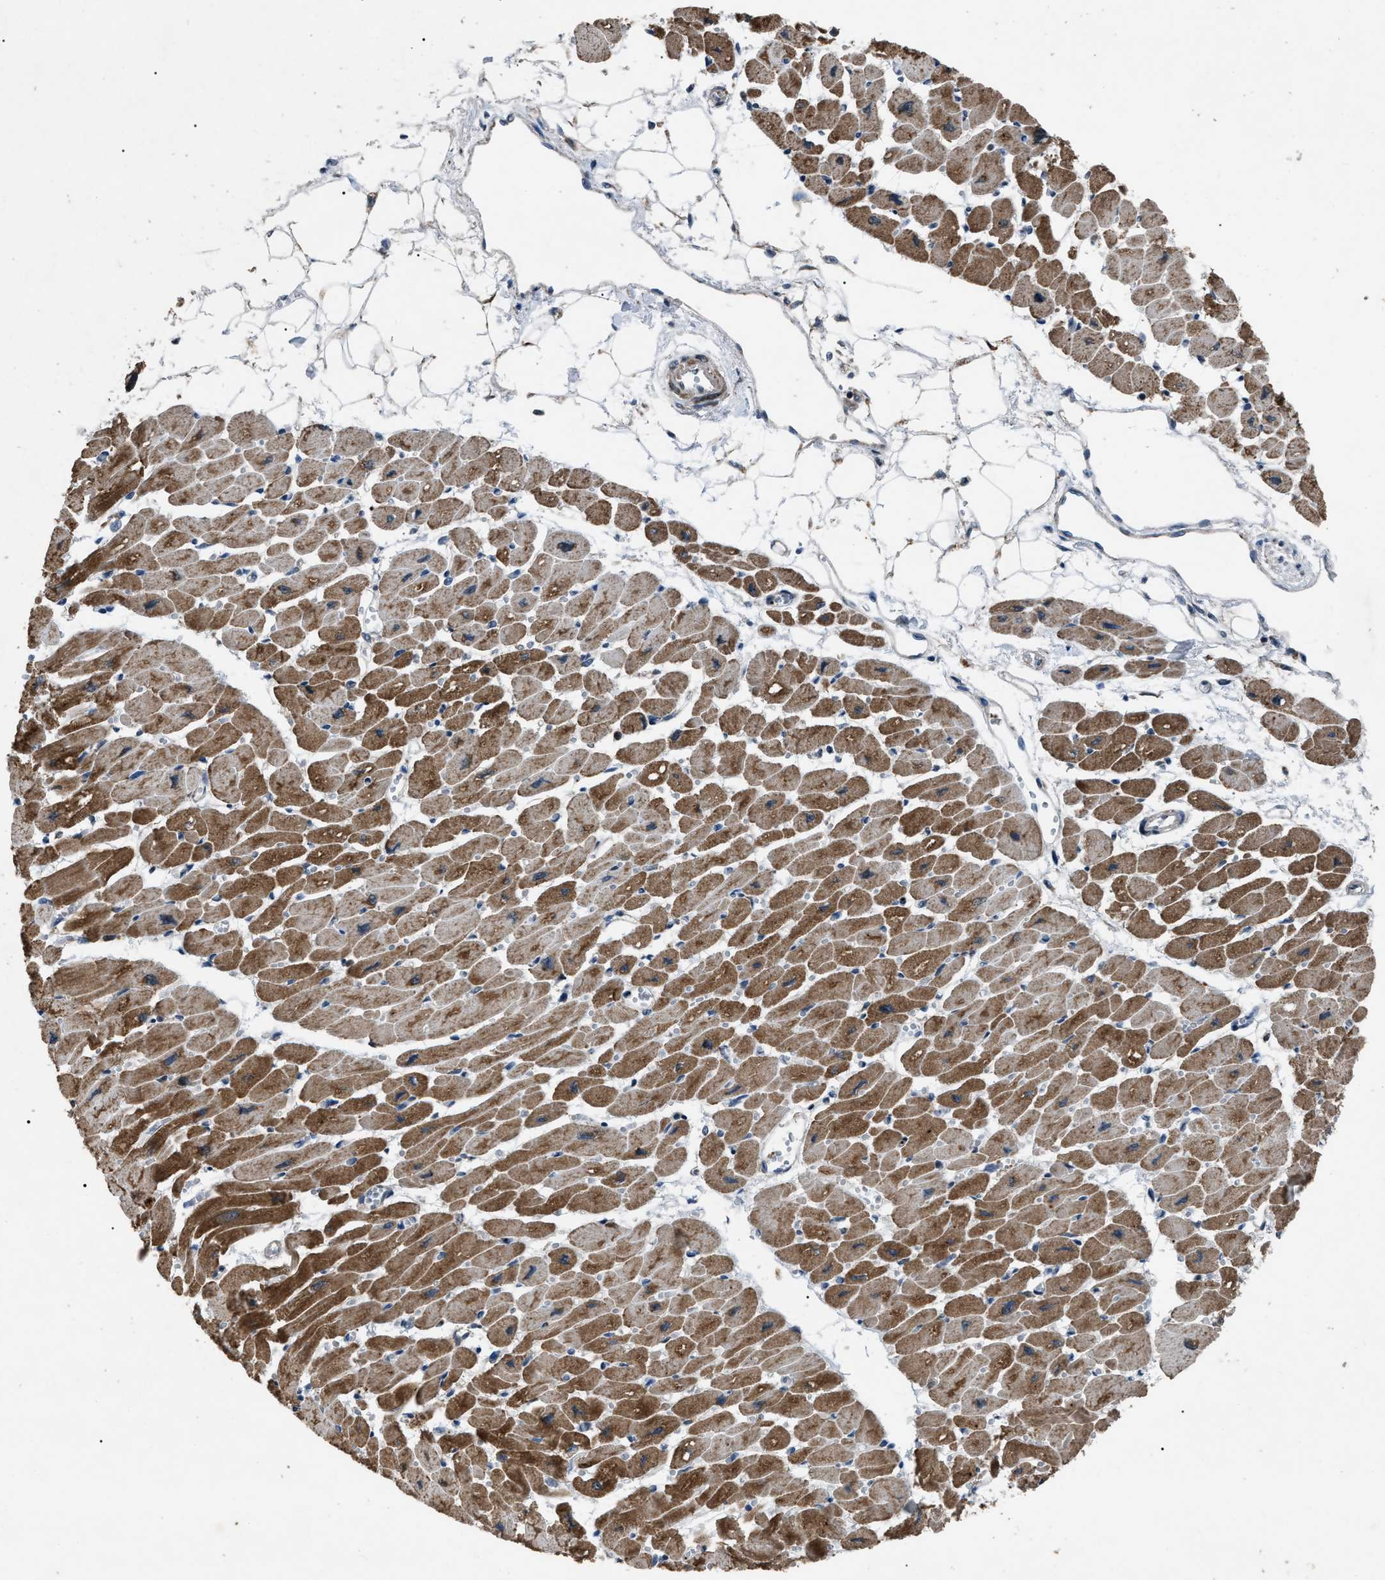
{"staining": {"intensity": "strong", "quantity": ">75%", "location": "cytoplasmic/membranous"}, "tissue": "heart muscle", "cell_type": "Cardiomyocytes", "image_type": "normal", "snomed": [{"axis": "morphology", "description": "Normal tissue, NOS"}, {"axis": "topography", "description": "Heart"}], "caption": "Immunohistochemical staining of benign human heart muscle reveals strong cytoplasmic/membranous protein staining in approximately >75% of cardiomyocytes. (IHC, brightfield microscopy, high magnification).", "gene": "ZFAND2A", "patient": {"sex": "female", "age": 54}}